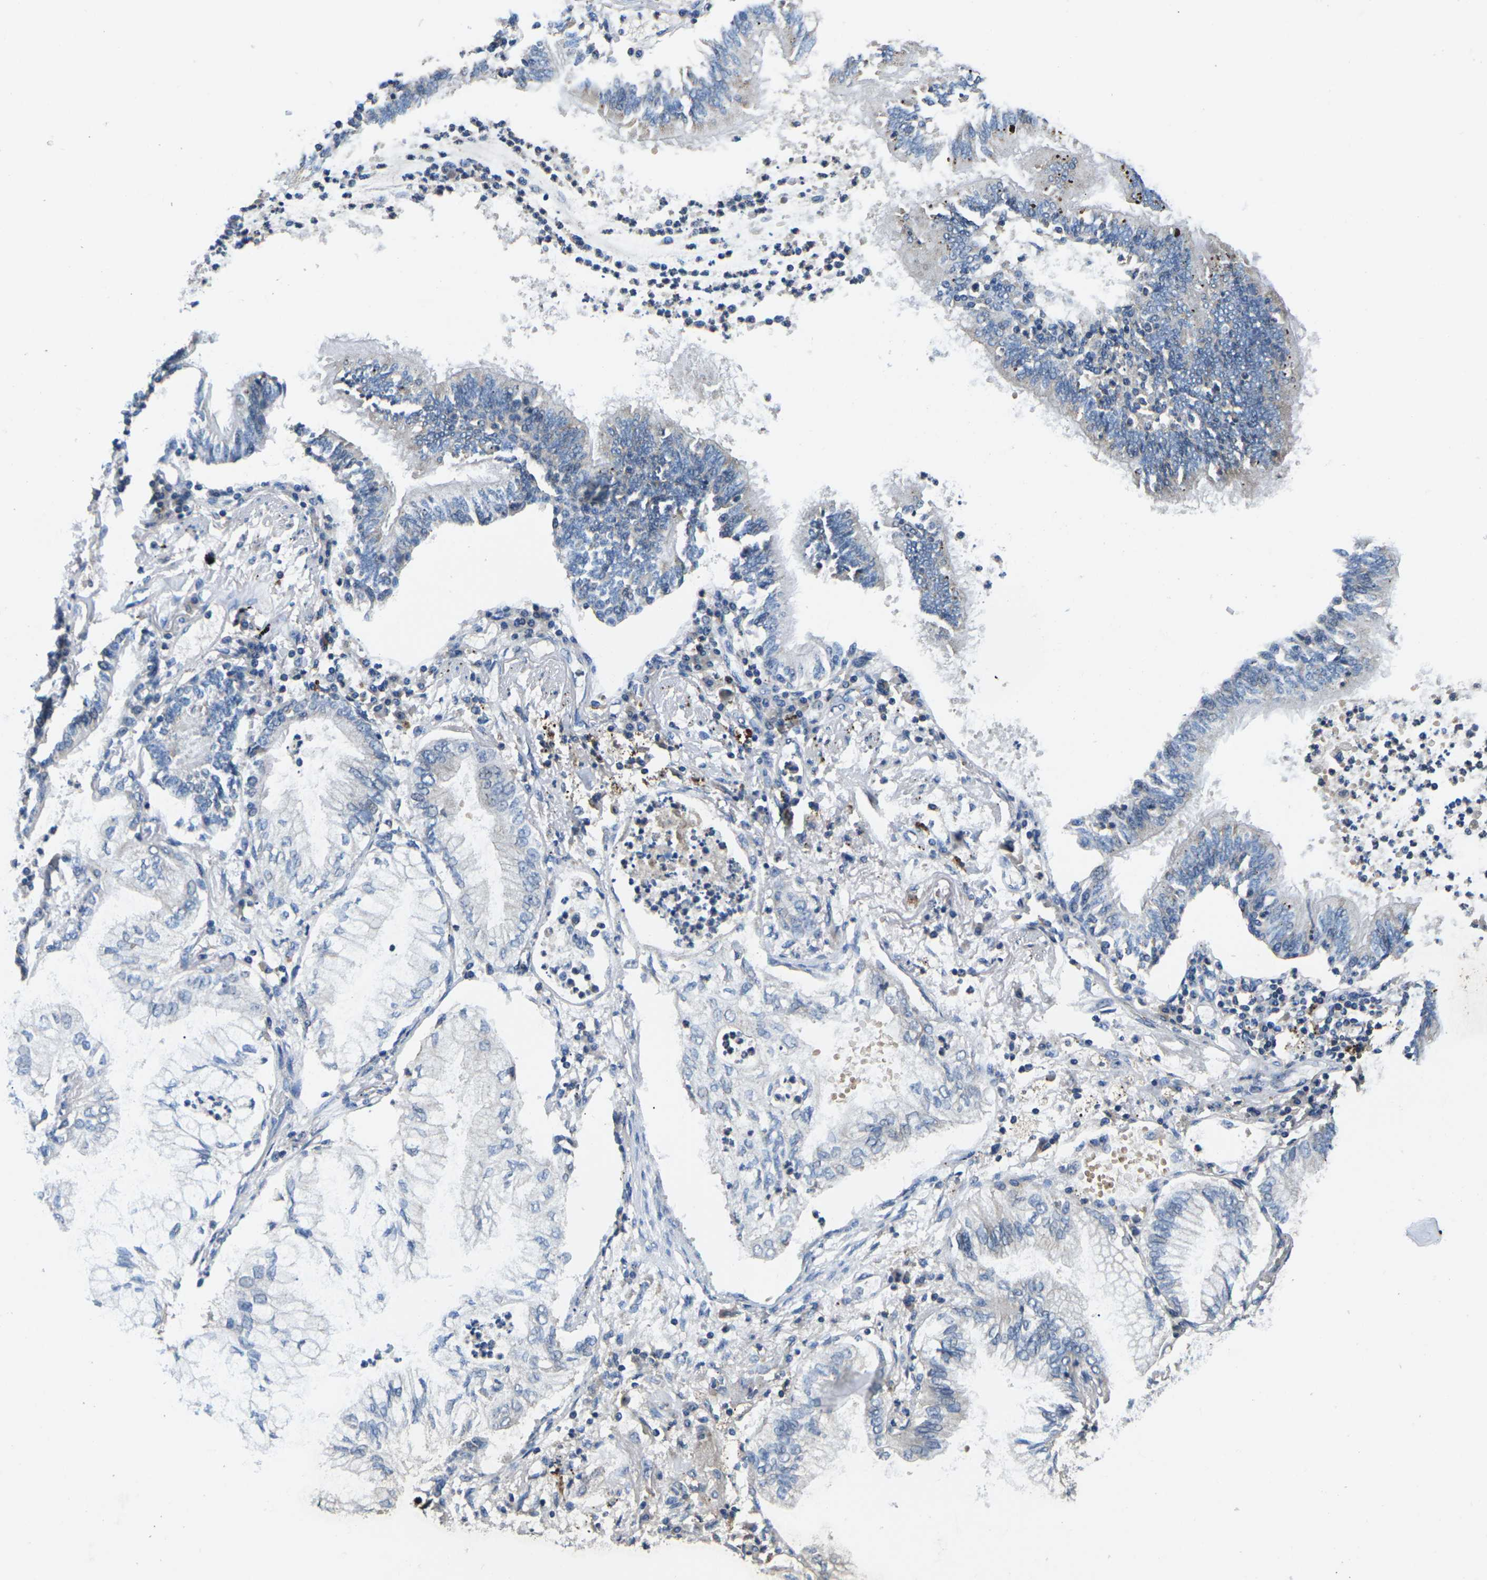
{"staining": {"intensity": "weak", "quantity": "<25%", "location": "cytoplasmic/membranous"}, "tissue": "lung cancer", "cell_type": "Tumor cells", "image_type": "cancer", "snomed": [{"axis": "morphology", "description": "Normal tissue, NOS"}, {"axis": "morphology", "description": "Adenocarcinoma, NOS"}, {"axis": "topography", "description": "Bronchus"}, {"axis": "topography", "description": "Lung"}], "caption": "Lung cancer (adenocarcinoma) was stained to show a protein in brown. There is no significant expression in tumor cells. (Stains: DAB (3,3'-diaminobenzidine) IHC with hematoxylin counter stain, Microscopy: brightfield microscopy at high magnification).", "gene": "PDCD6IP", "patient": {"sex": "female", "age": 70}}